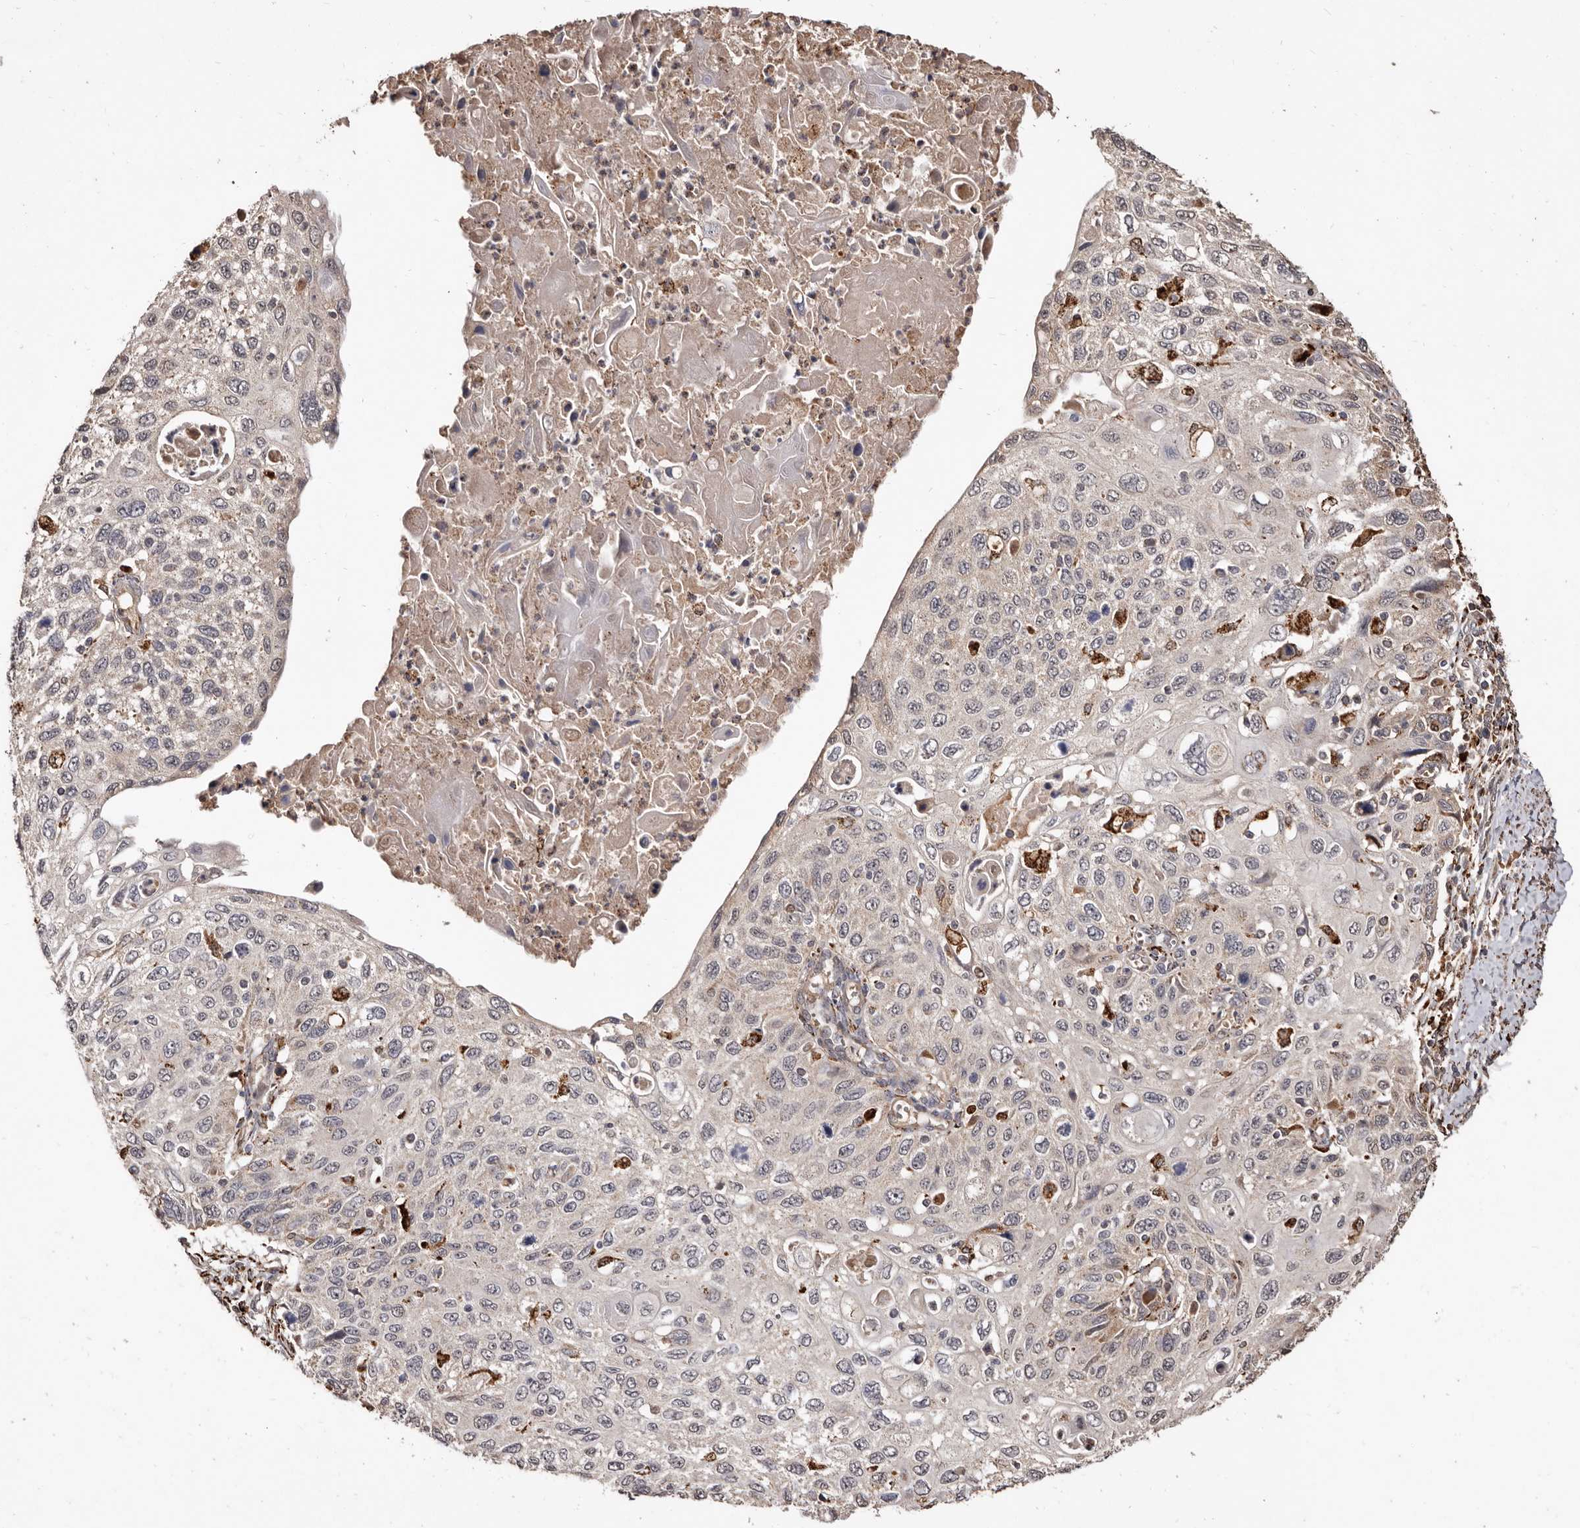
{"staining": {"intensity": "negative", "quantity": "none", "location": "none"}, "tissue": "cervical cancer", "cell_type": "Tumor cells", "image_type": "cancer", "snomed": [{"axis": "morphology", "description": "Squamous cell carcinoma, NOS"}, {"axis": "topography", "description": "Cervix"}], "caption": "Tumor cells are negative for brown protein staining in cervical cancer (squamous cell carcinoma).", "gene": "AKAP7", "patient": {"sex": "female", "age": 70}}